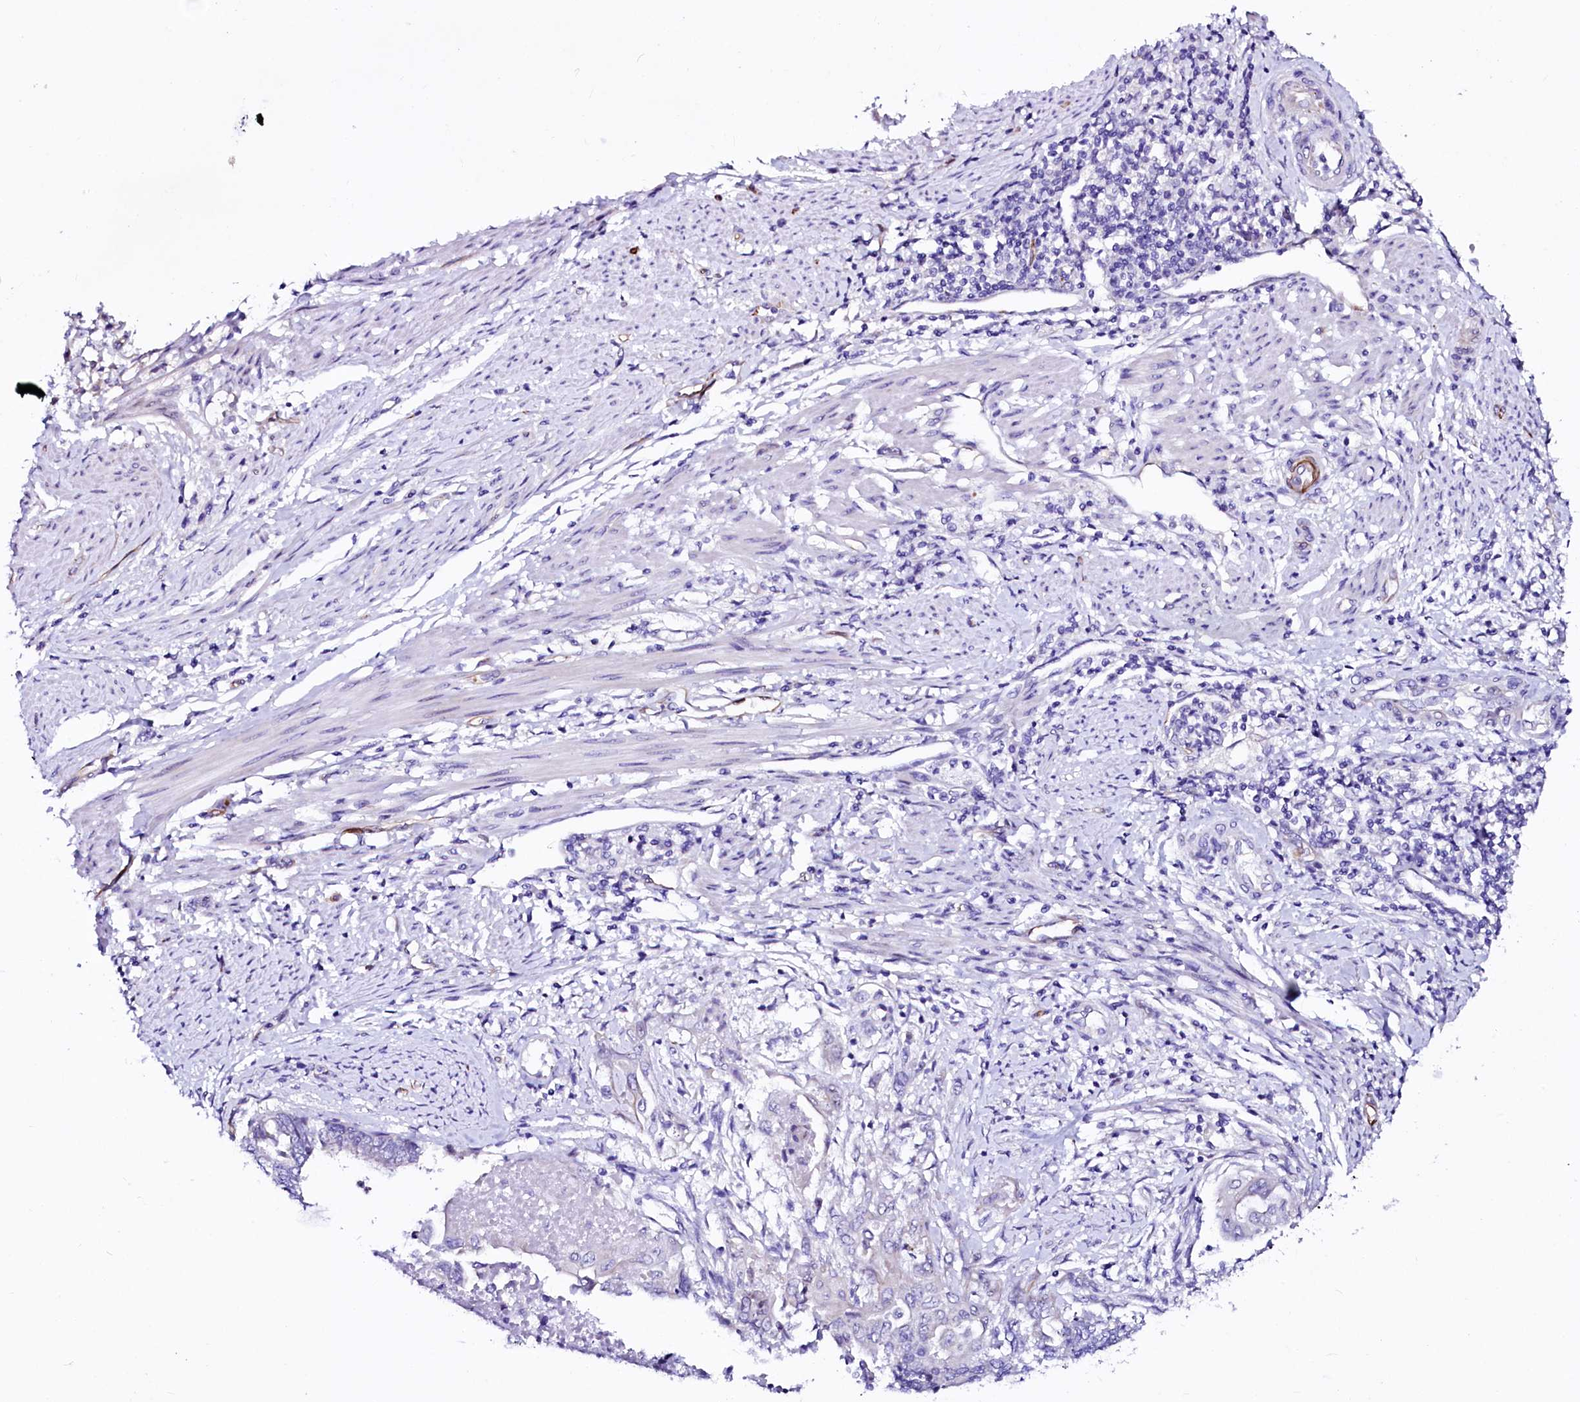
{"staining": {"intensity": "negative", "quantity": "none", "location": "none"}, "tissue": "endometrial cancer", "cell_type": "Tumor cells", "image_type": "cancer", "snomed": [{"axis": "morphology", "description": "Adenocarcinoma, NOS"}, {"axis": "topography", "description": "Uterus"}, {"axis": "topography", "description": "Endometrium"}], "caption": "Tumor cells show no significant staining in endometrial cancer. (DAB immunohistochemistry with hematoxylin counter stain).", "gene": "SFR1", "patient": {"sex": "female", "age": 70}}